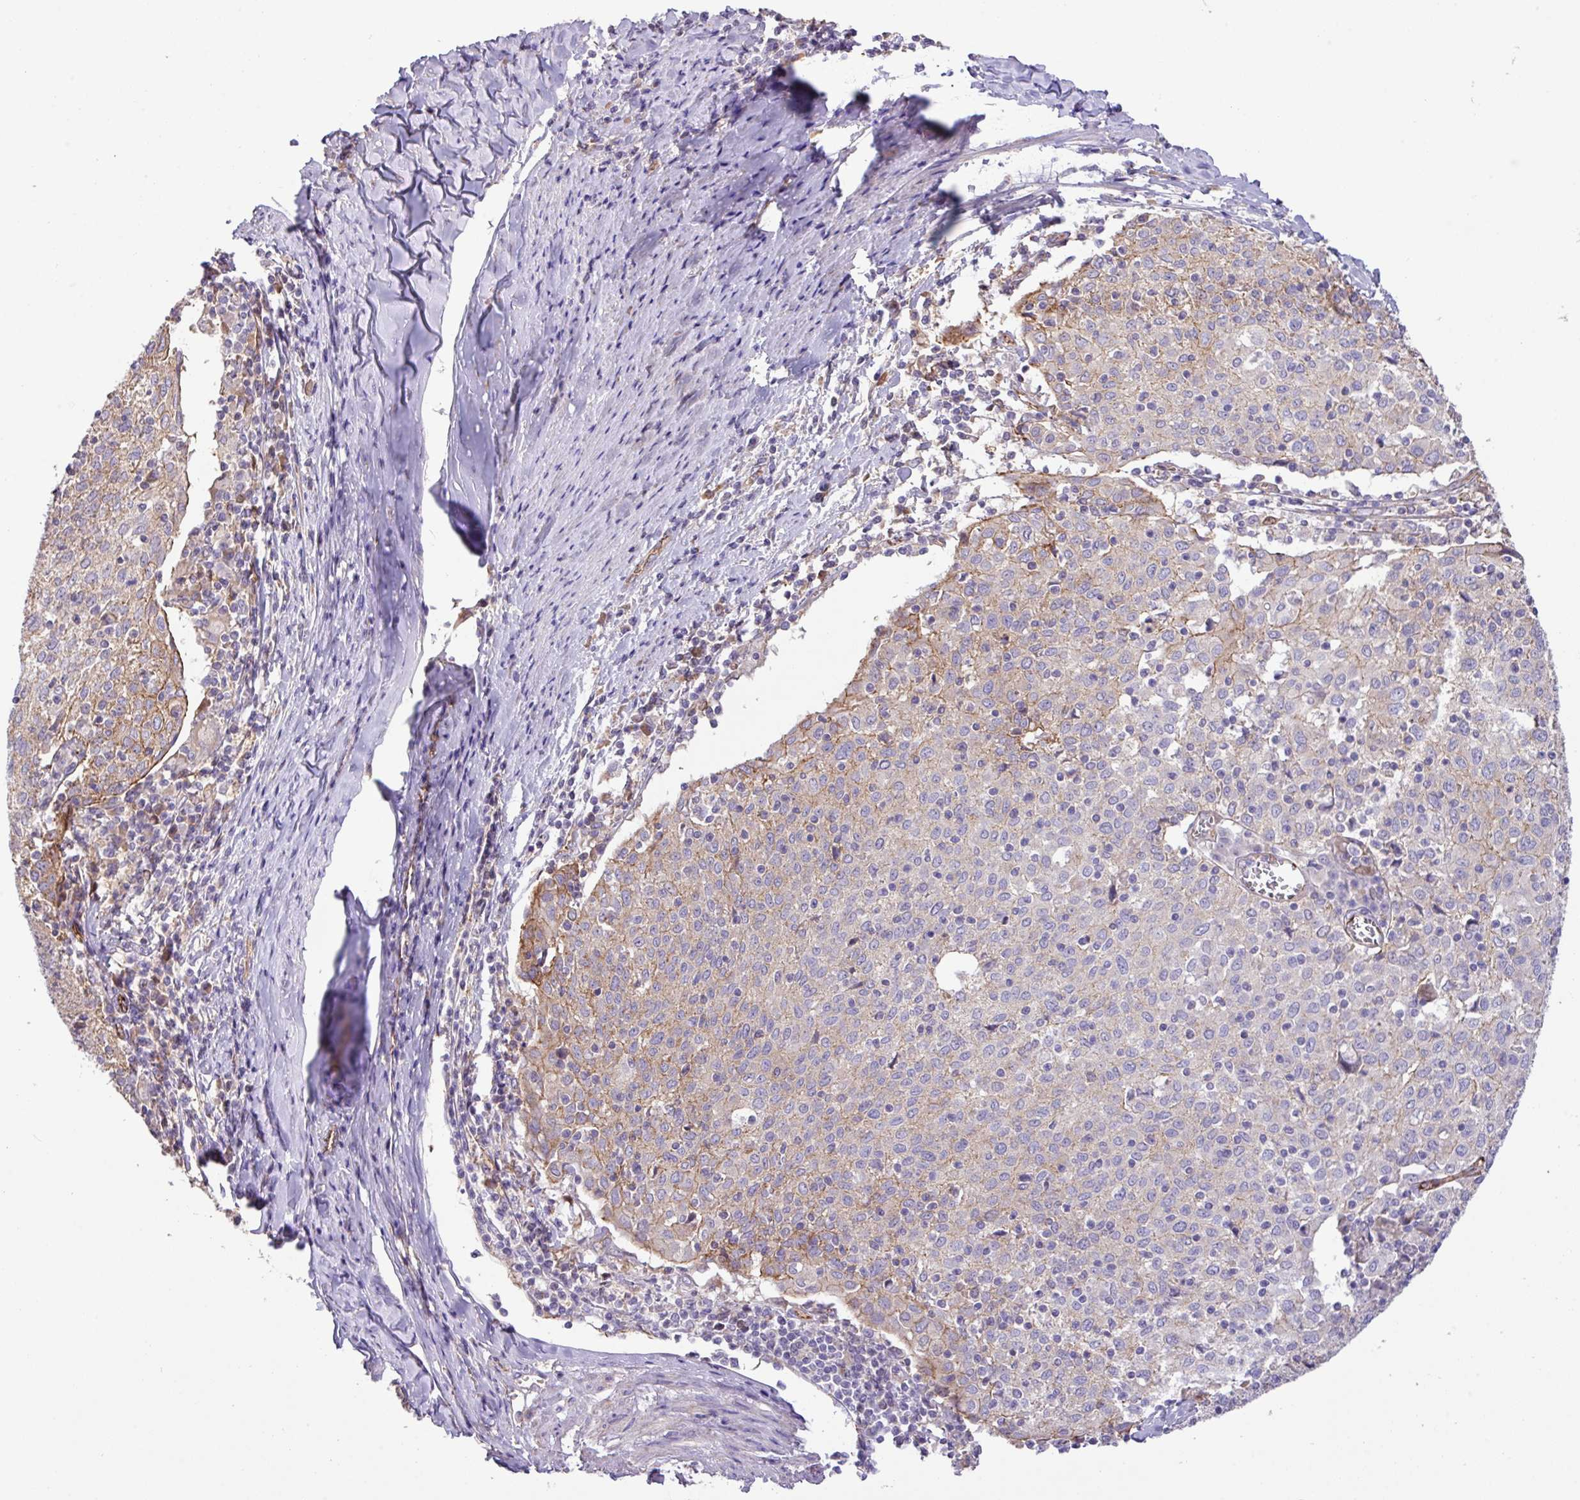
{"staining": {"intensity": "weak", "quantity": "<25%", "location": "cytoplasmic/membranous"}, "tissue": "cervical cancer", "cell_type": "Tumor cells", "image_type": "cancer", "snomed": [{"axis": "morphology", "description": "Squamous cell carcinoma, NOS"}, {"axis": "topography", "description": "Cervix"}], "caption": "A histopathology image of human cervical cancer (squamous cell carcinoma) is negative for staining in tumor cells.", "gene": "LRRC53", "patient": {"sex": "female", "age": 52}}